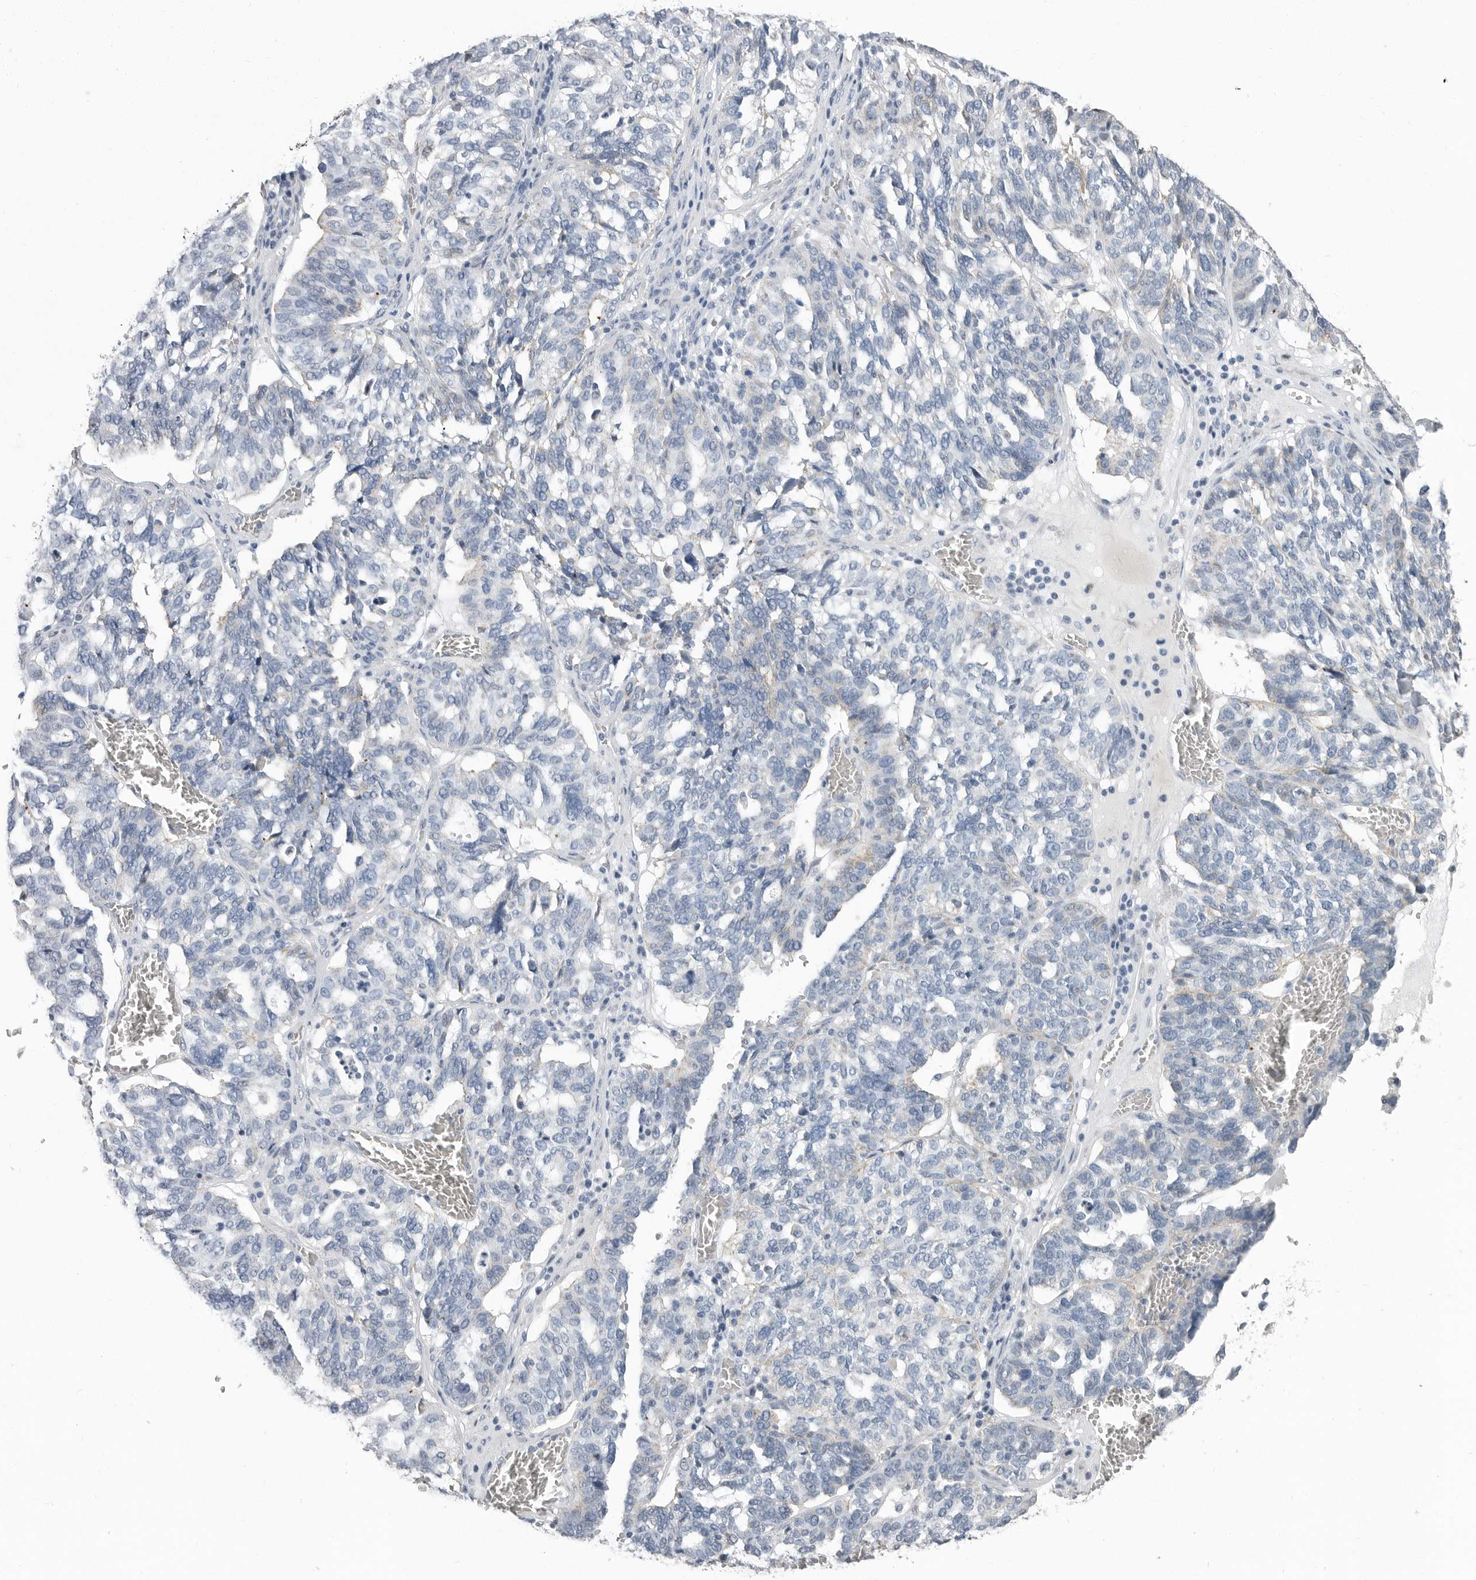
{"staining": {"intensity": "negative", "quantity": "none", "location": "none"}, "tissue": "ovarian cancer", "cell_type": "Tumor cells", "image_type": "cancer", "snomed": [{"axis": "morphology", "description": "Cystadenocarcinoma, serous, NOS"}, {"axis": "topography", "description": "Ovary"}], "caption": "Immunohistochemistry histopathology image of neoplastic tissue: human ovarian cancer stained with DAB displays no significant protein expression in tumor cells.", "gene": "PLN", "patient": {"sex": "female", "age": 59}}